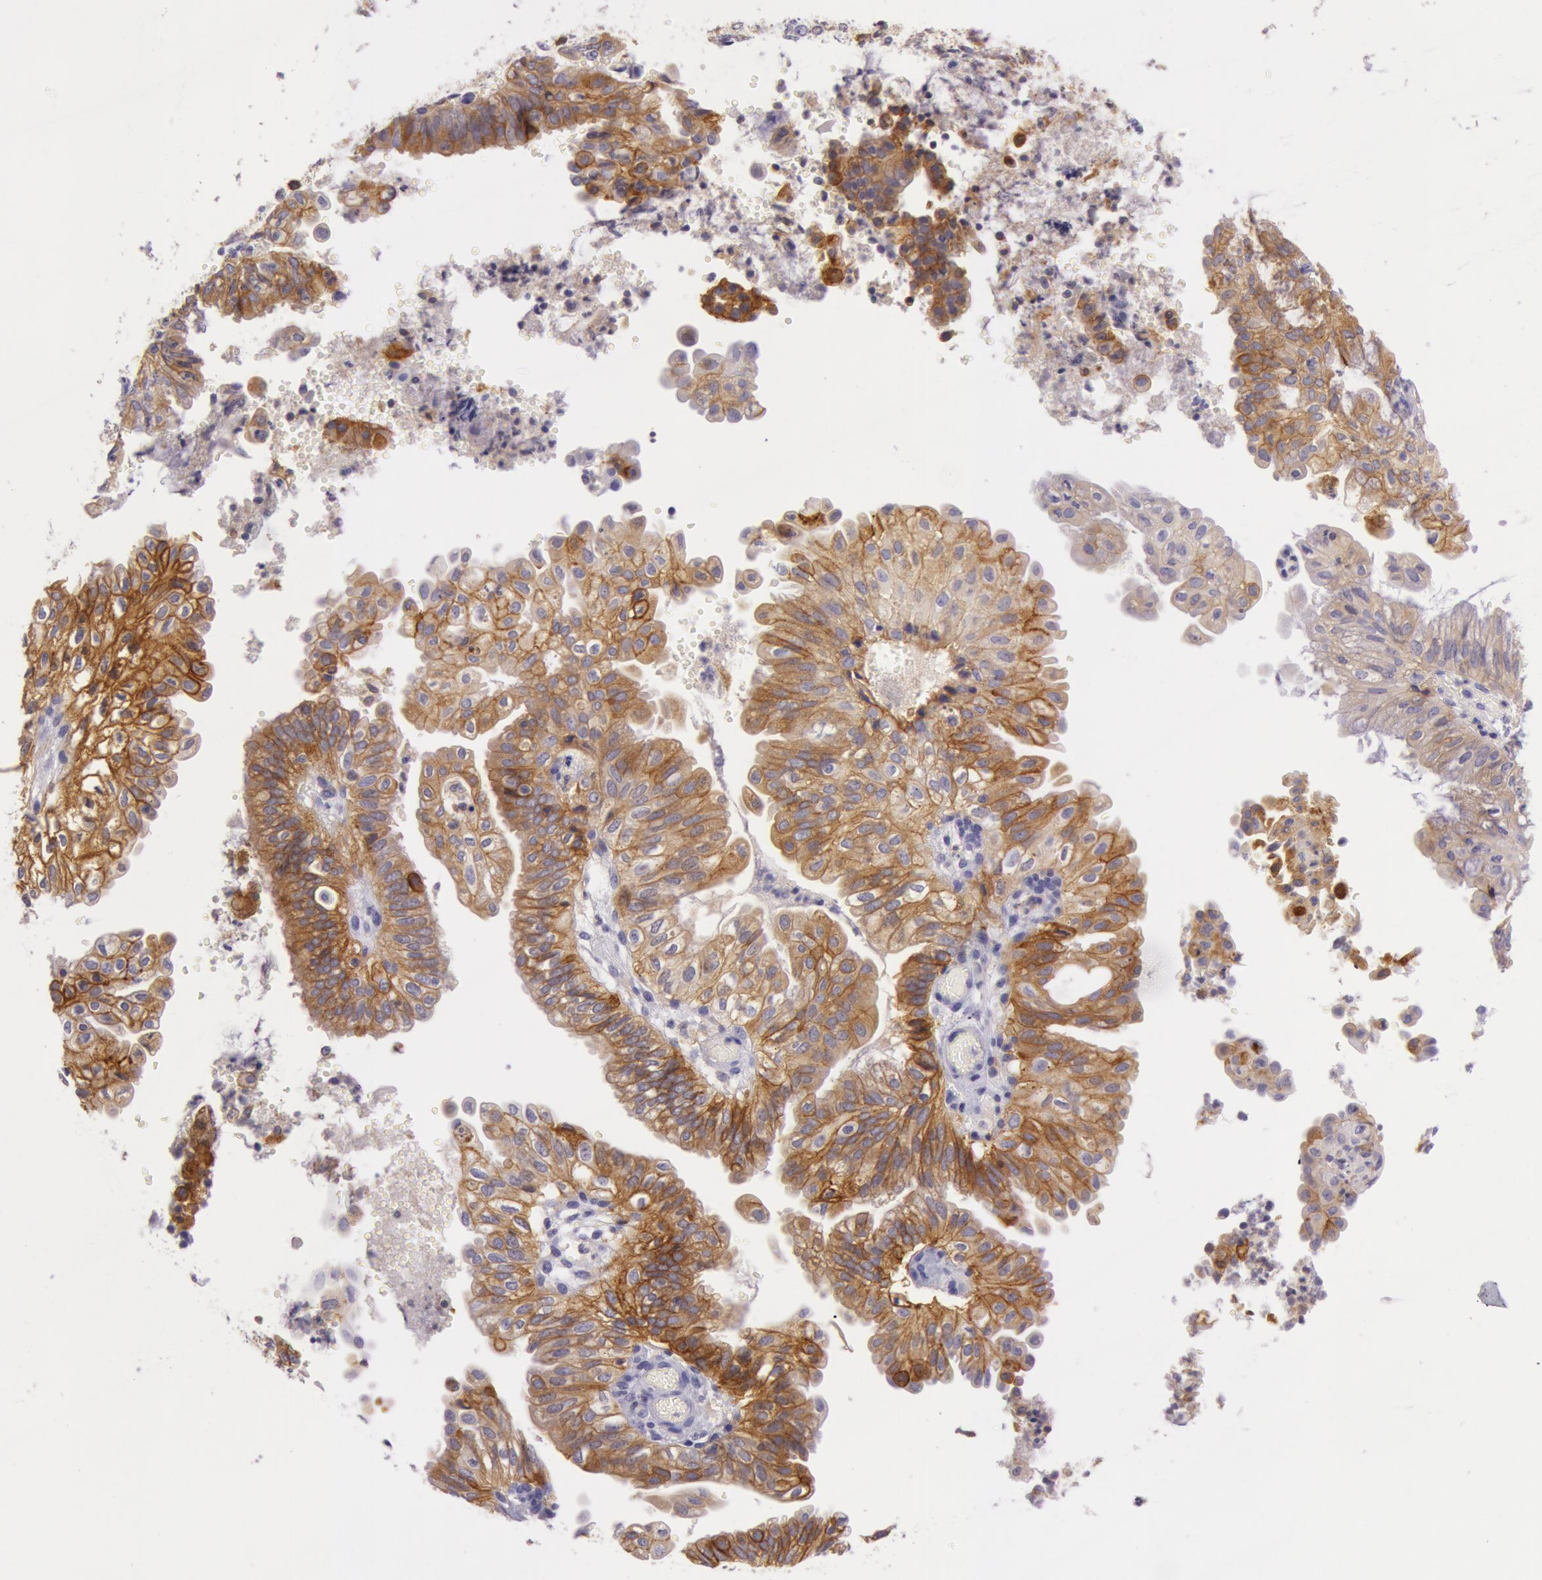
{"staining": {"intensity": "strong", "quantity": ">75%", "location": "cytoplasmic/membranous"}, "tissue": "endometrial cancer", "cell_type": "Tumor cells", "image_type": "cancer", "snomed": [{"axis": "morphology", "description": "Adenocarcinoma, NOS"}, {"axis": "topography", "description": "Endometrium"}], "caption": "An image of adenocarcinoma (endometrial) stained for a protein displays strong cytoplasmic/membranous brown staining in tumor cells. The staining was performed using DAB (3,3'-diaminobenzidine), with brown indicating positive protein expression. Nuclei are stained blue with hematoxylin.", "gene": "LY75", "patient": {"sex": "female", "age": 55}}